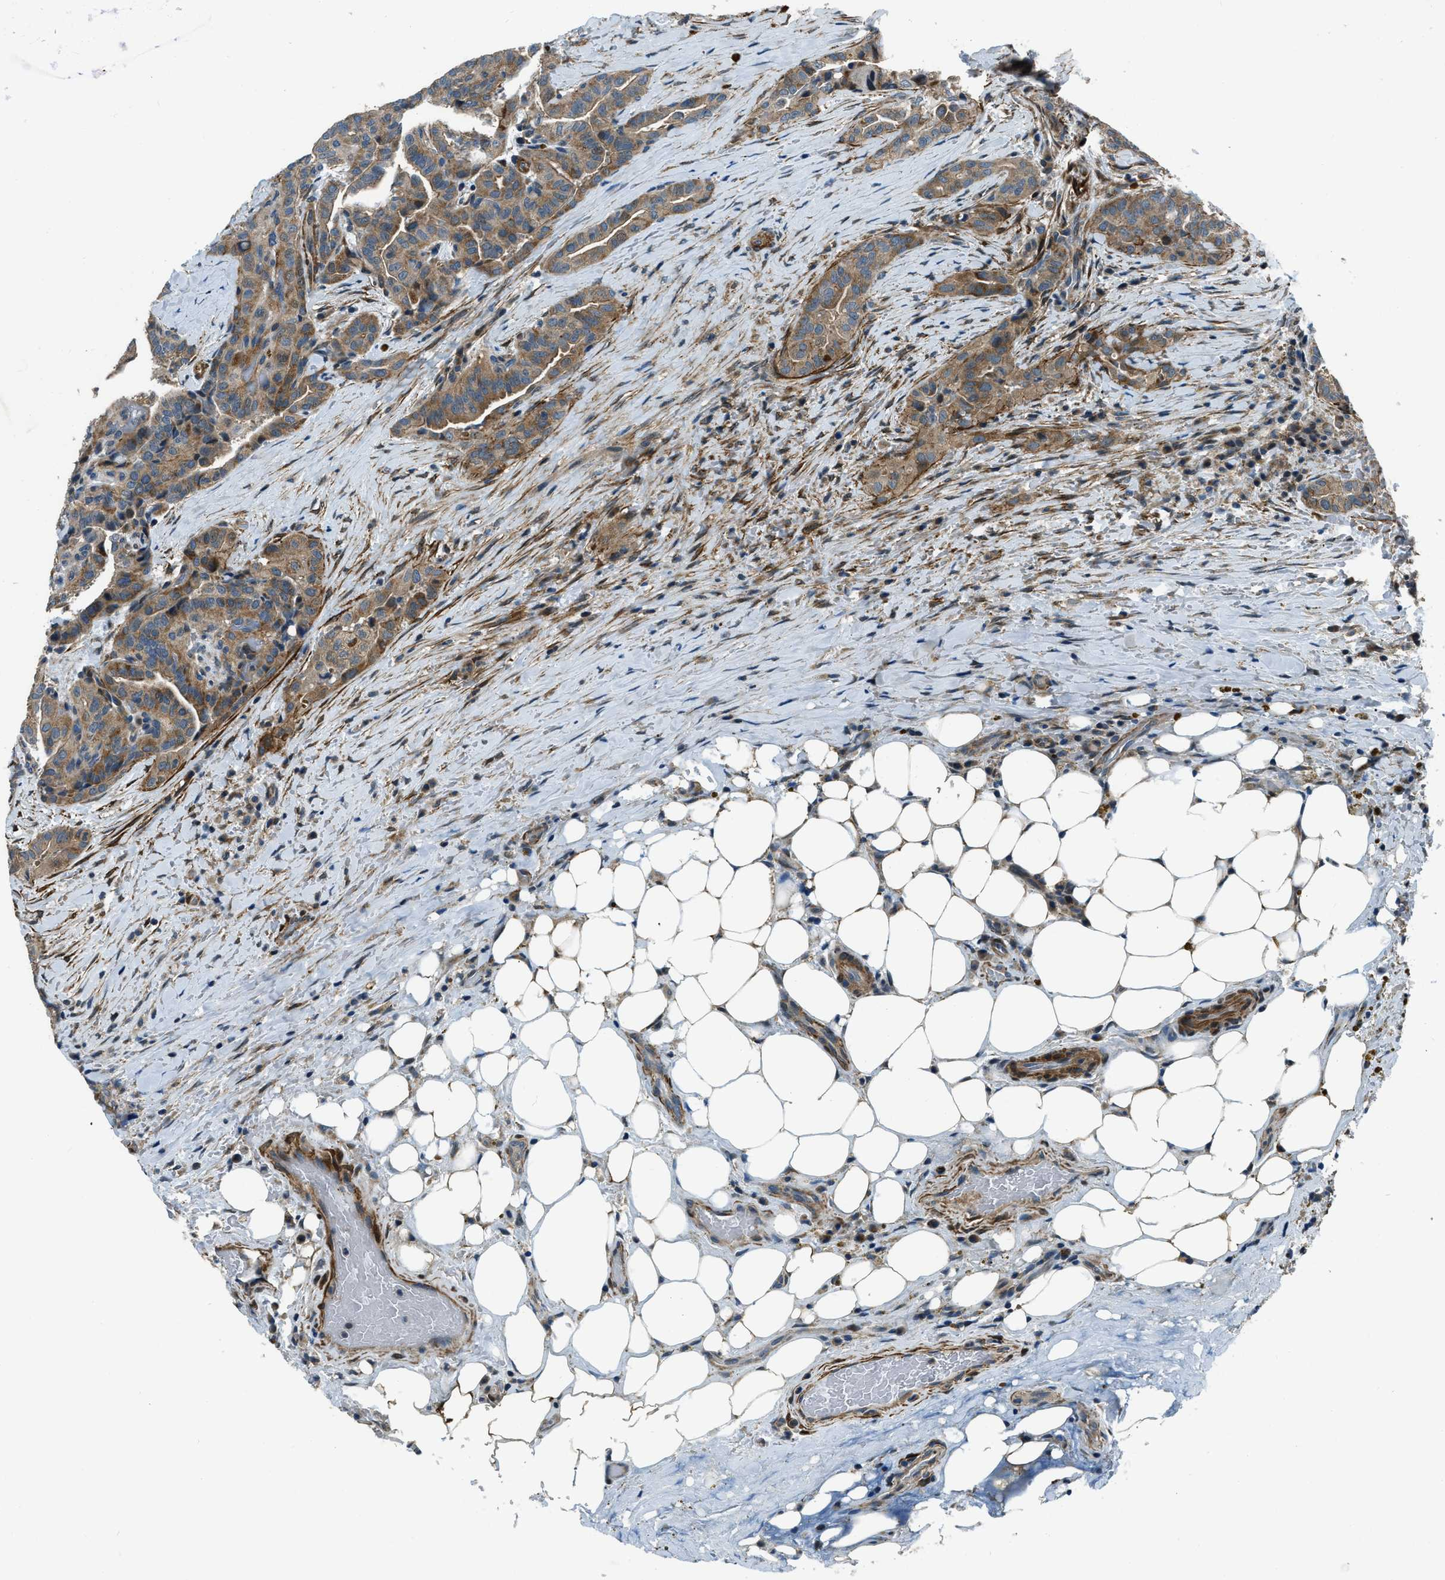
{"staining": {"intensity": "moderate", "quantity": ">75%", "location": "cytoplasmic/membranous"}, "tissue": "thyroid cancer", "cell_type": "Tumor cells", "image_type": "cancer", "snomed": [{"axis": "morphology", "description": "Papillary adenocarcinoma, NOS"}, {"axis": "topography", "description": "Thyroid gland"}], "caption": "Papillary adenocarcinoma (thyroid) stained for a protein (brown) shows moderate cytoplasmic/membranous positive staining in about >75% of tumor cells.", "gene": "NUDCD3", "patient": {"sex": "male", "age": 77}}